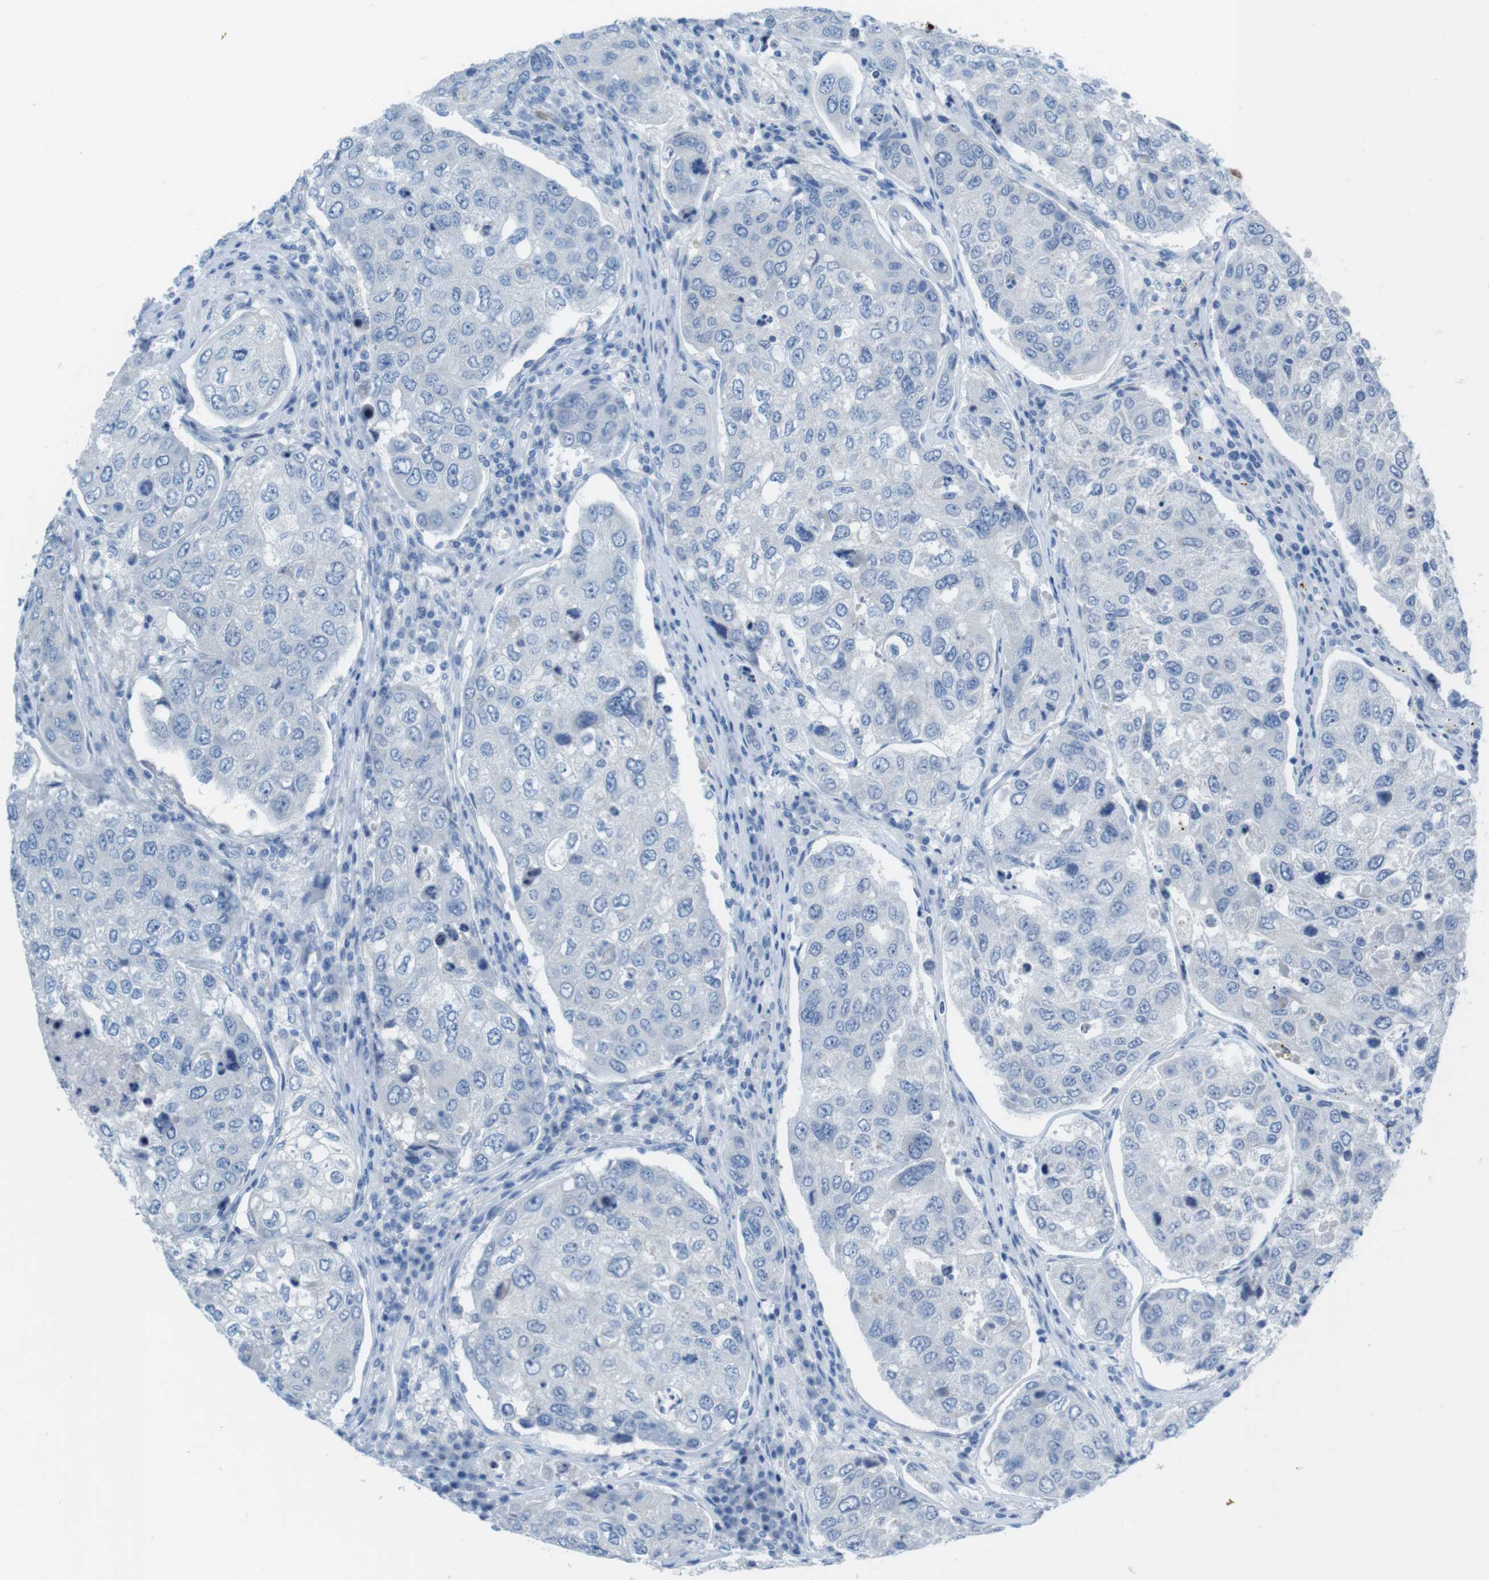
{"staining": {"intensity": "negative", "quantity": "none", "location": "none"}, "tissue": "urothelial cancer", "cell_type": "Tumor cells", "image_type": "cancer", "snomed": [{"axis": "morphology", "description": "Urothelial carcinoma, High grade"}, {"axis": "topography", "description": "Lymph node"}, {"axis": "topography", "description": "Urinary bladder"}], "caption": "Tumor cells are negative for protein expression in human urothelial carcinoma (high-grade).", "gene": "GAP43", "patient": {"sex": "male", "age": 51}}